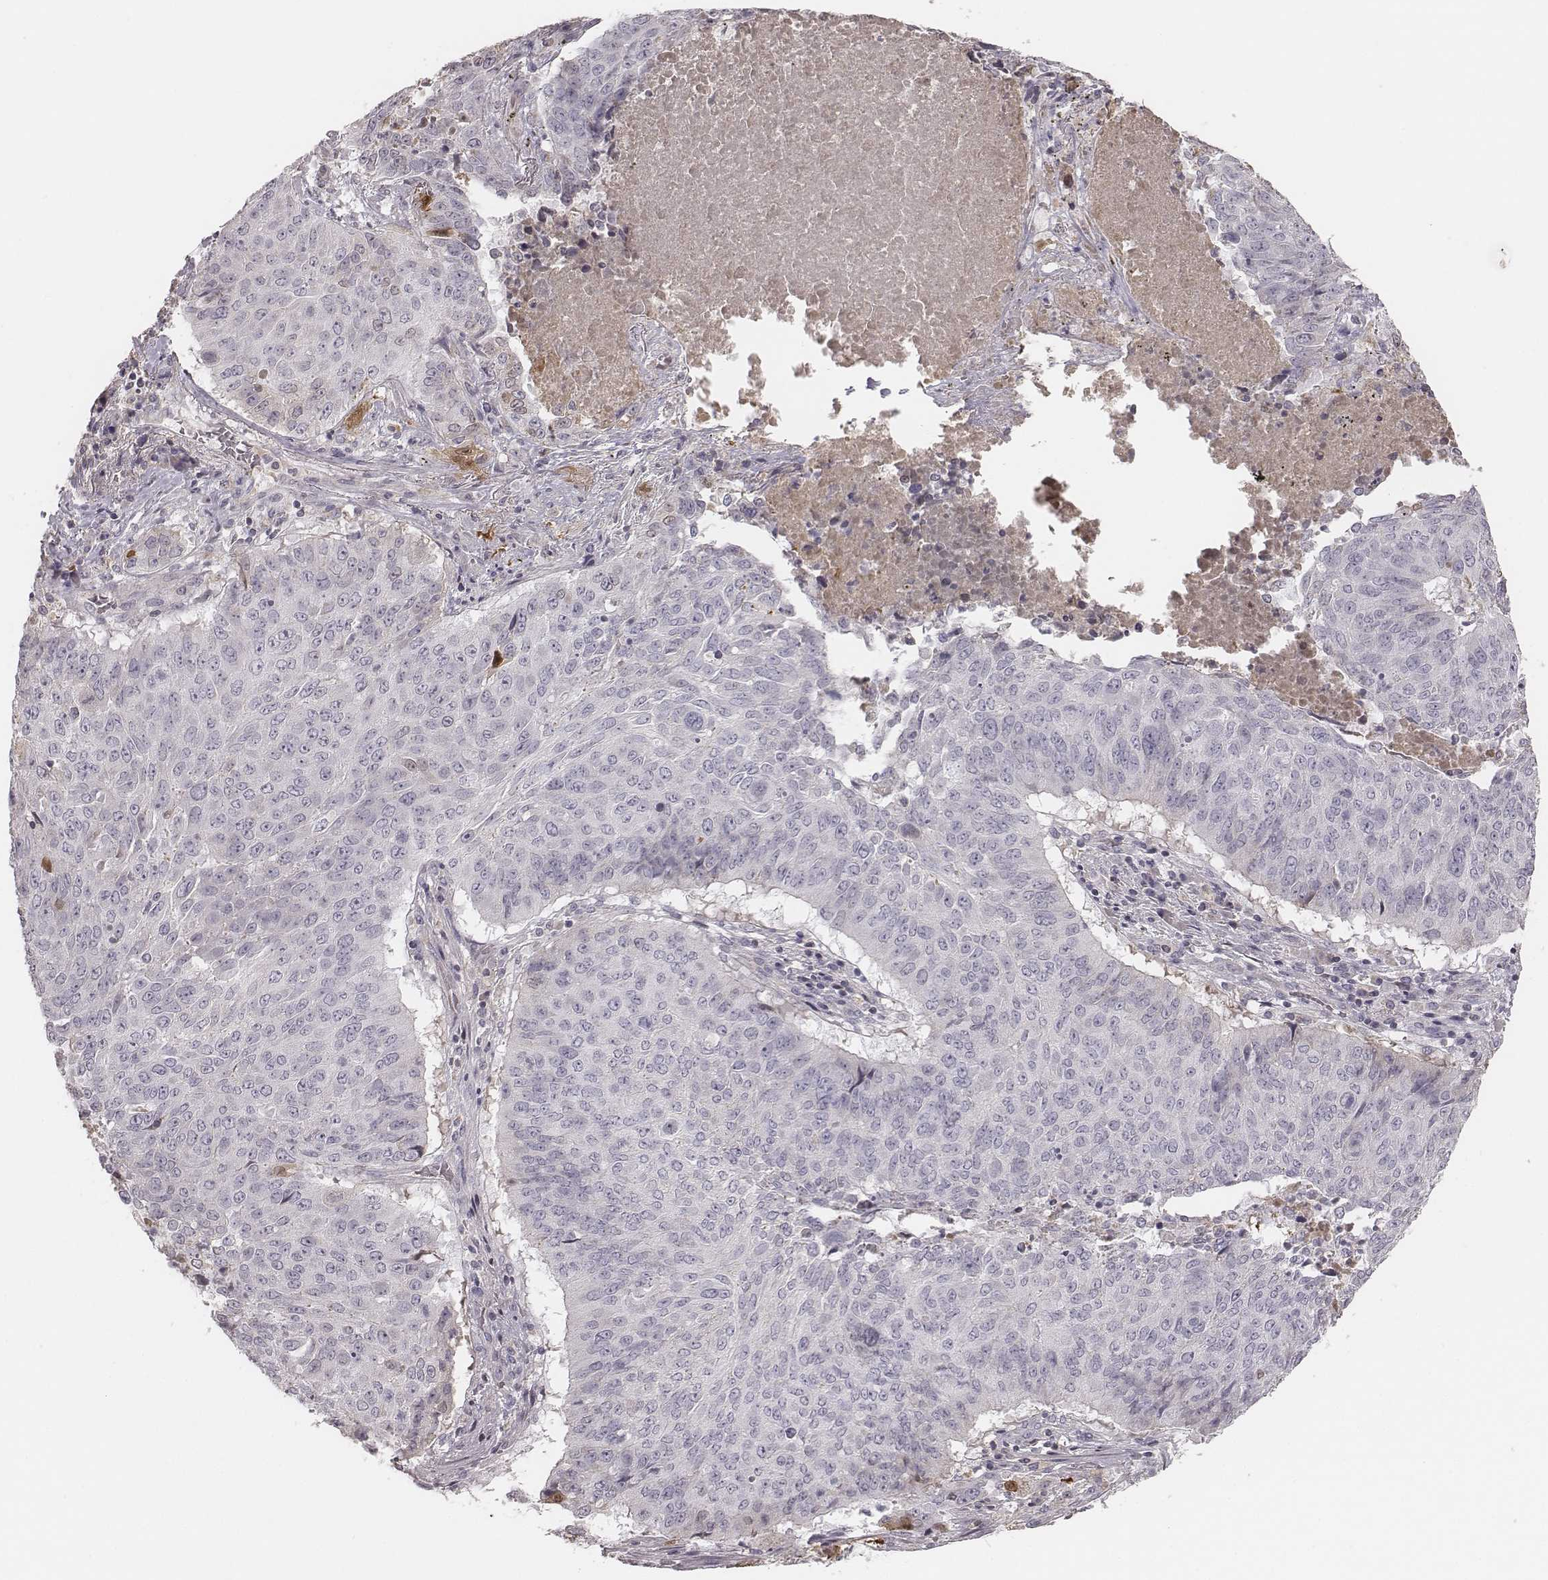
{"staining": {"intensity": "negative", "quantity": "none", "location": "none"}, "tissue": "lung cancer", "cell_type": "Tumor cells", "image_type": "cancer", "snomed": [{"axis": "morphology", "description": "Normal tissue, NOS"}, {"axis": "morphology", "description": "Squamous cell carcinoma, NOS"}, {"axis": "topography", "description": "Bronchus"}, {"axis": "topography", "description": "Lung"}], "caption": "This is an immunohistochemistry (IHC) histopathology image of human squamous cell carcinoma (lung). There is no positivity in tumor cells.", "gene": "TLX3", "patient": {"sex": "male", "age": 64}}